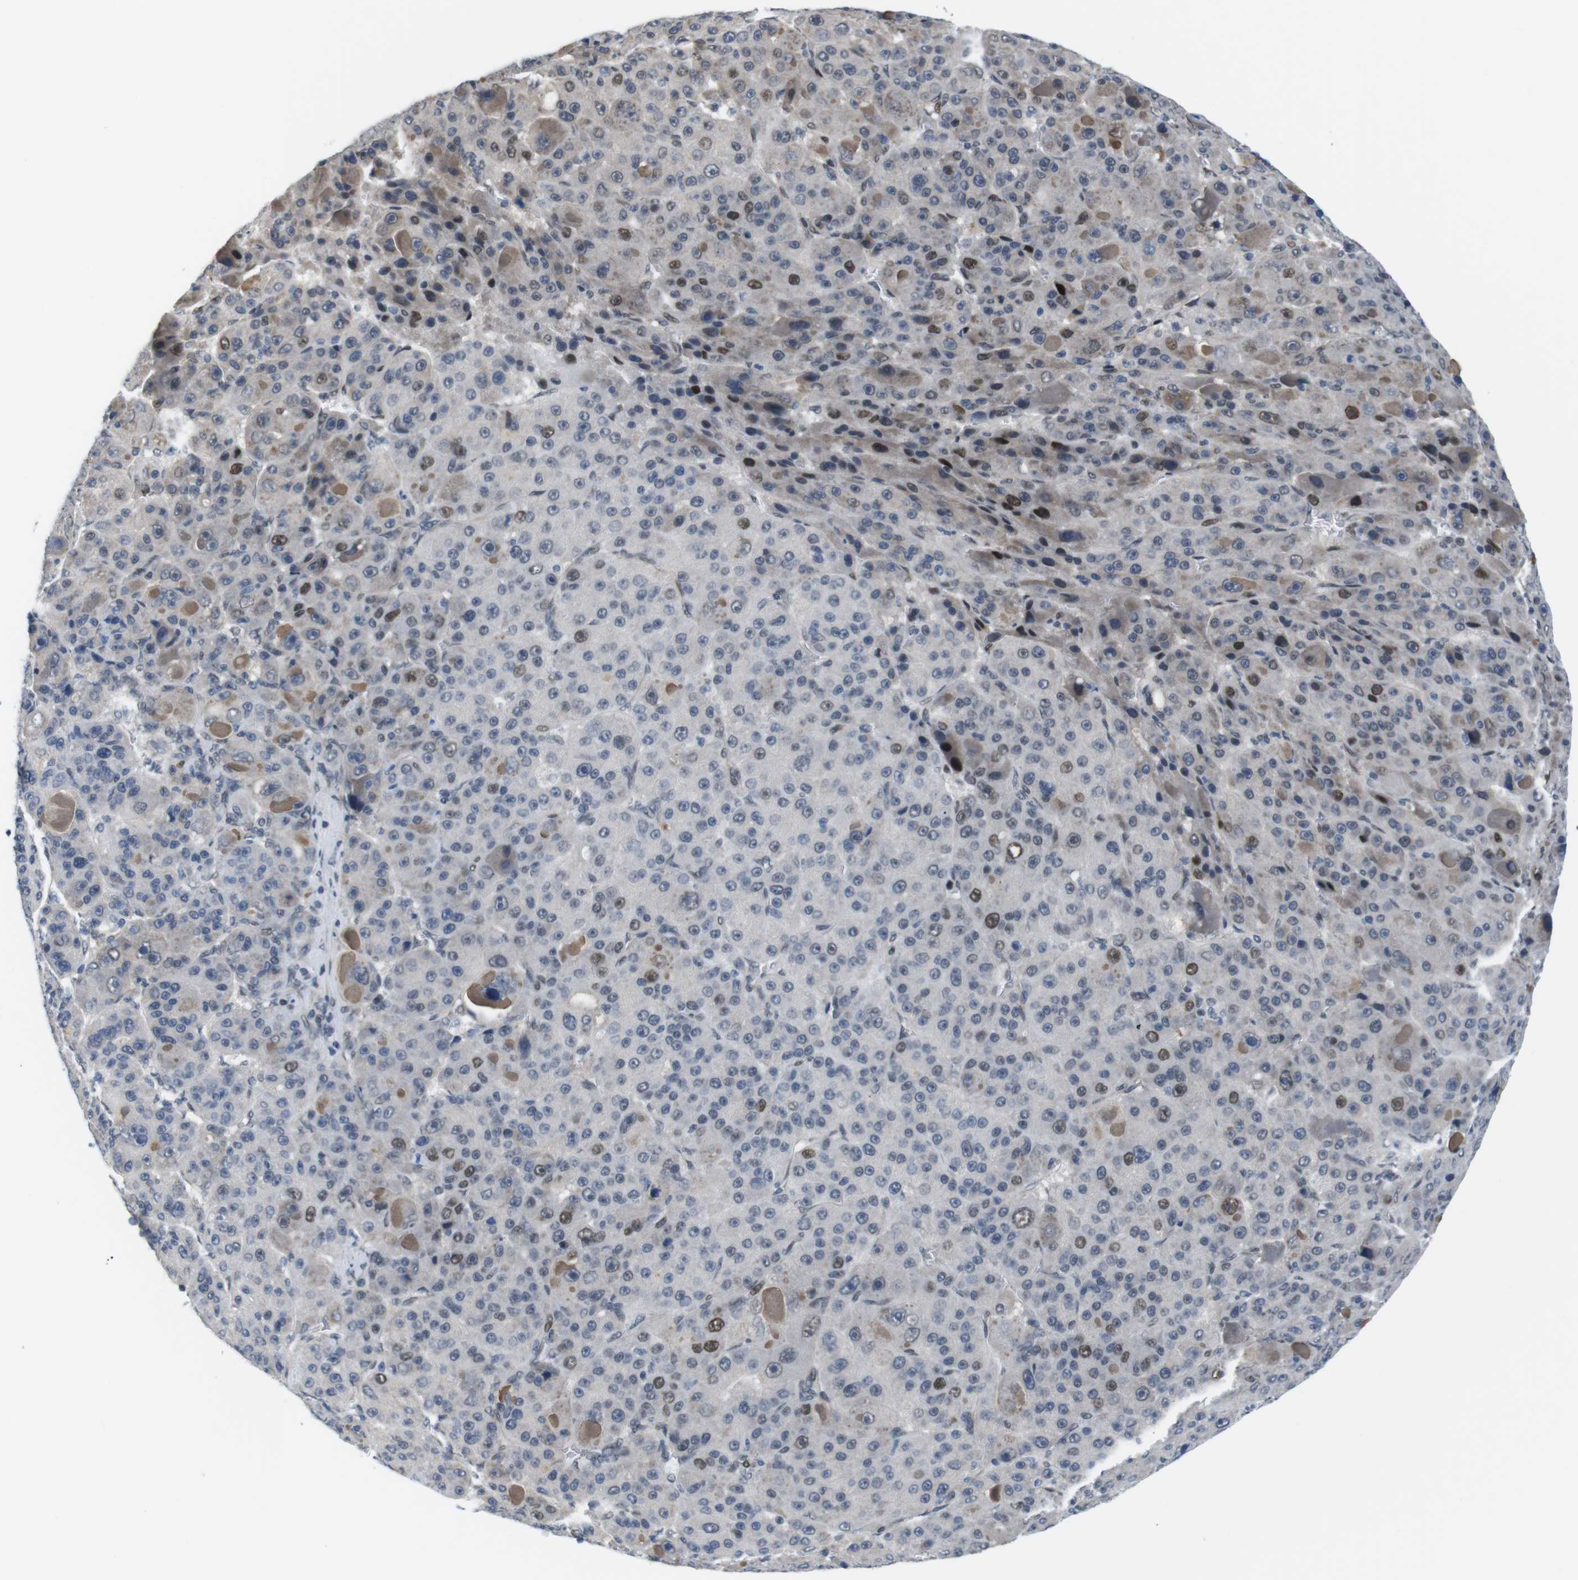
{"staining": {"intensity": "moderate", "quantity": "<25%", "location": "nuclear"}, "tissue": "liver cancer", "cell_type": "Tumor cells", "image_type": "cancer", "snomed": [{"axis": "morphology", "description": "Carcinoma, Hepatocellular, NOS"}, {"axis": "topography", "description": "Liver"}], "caption": "The immunohistochemical stain highlights moderate nuclear staining in tumor cells of hepatocellular carcinoma (liver) tissue.", "gene": "SMCO2", "patient": {"sex": "male", "age": 76}}